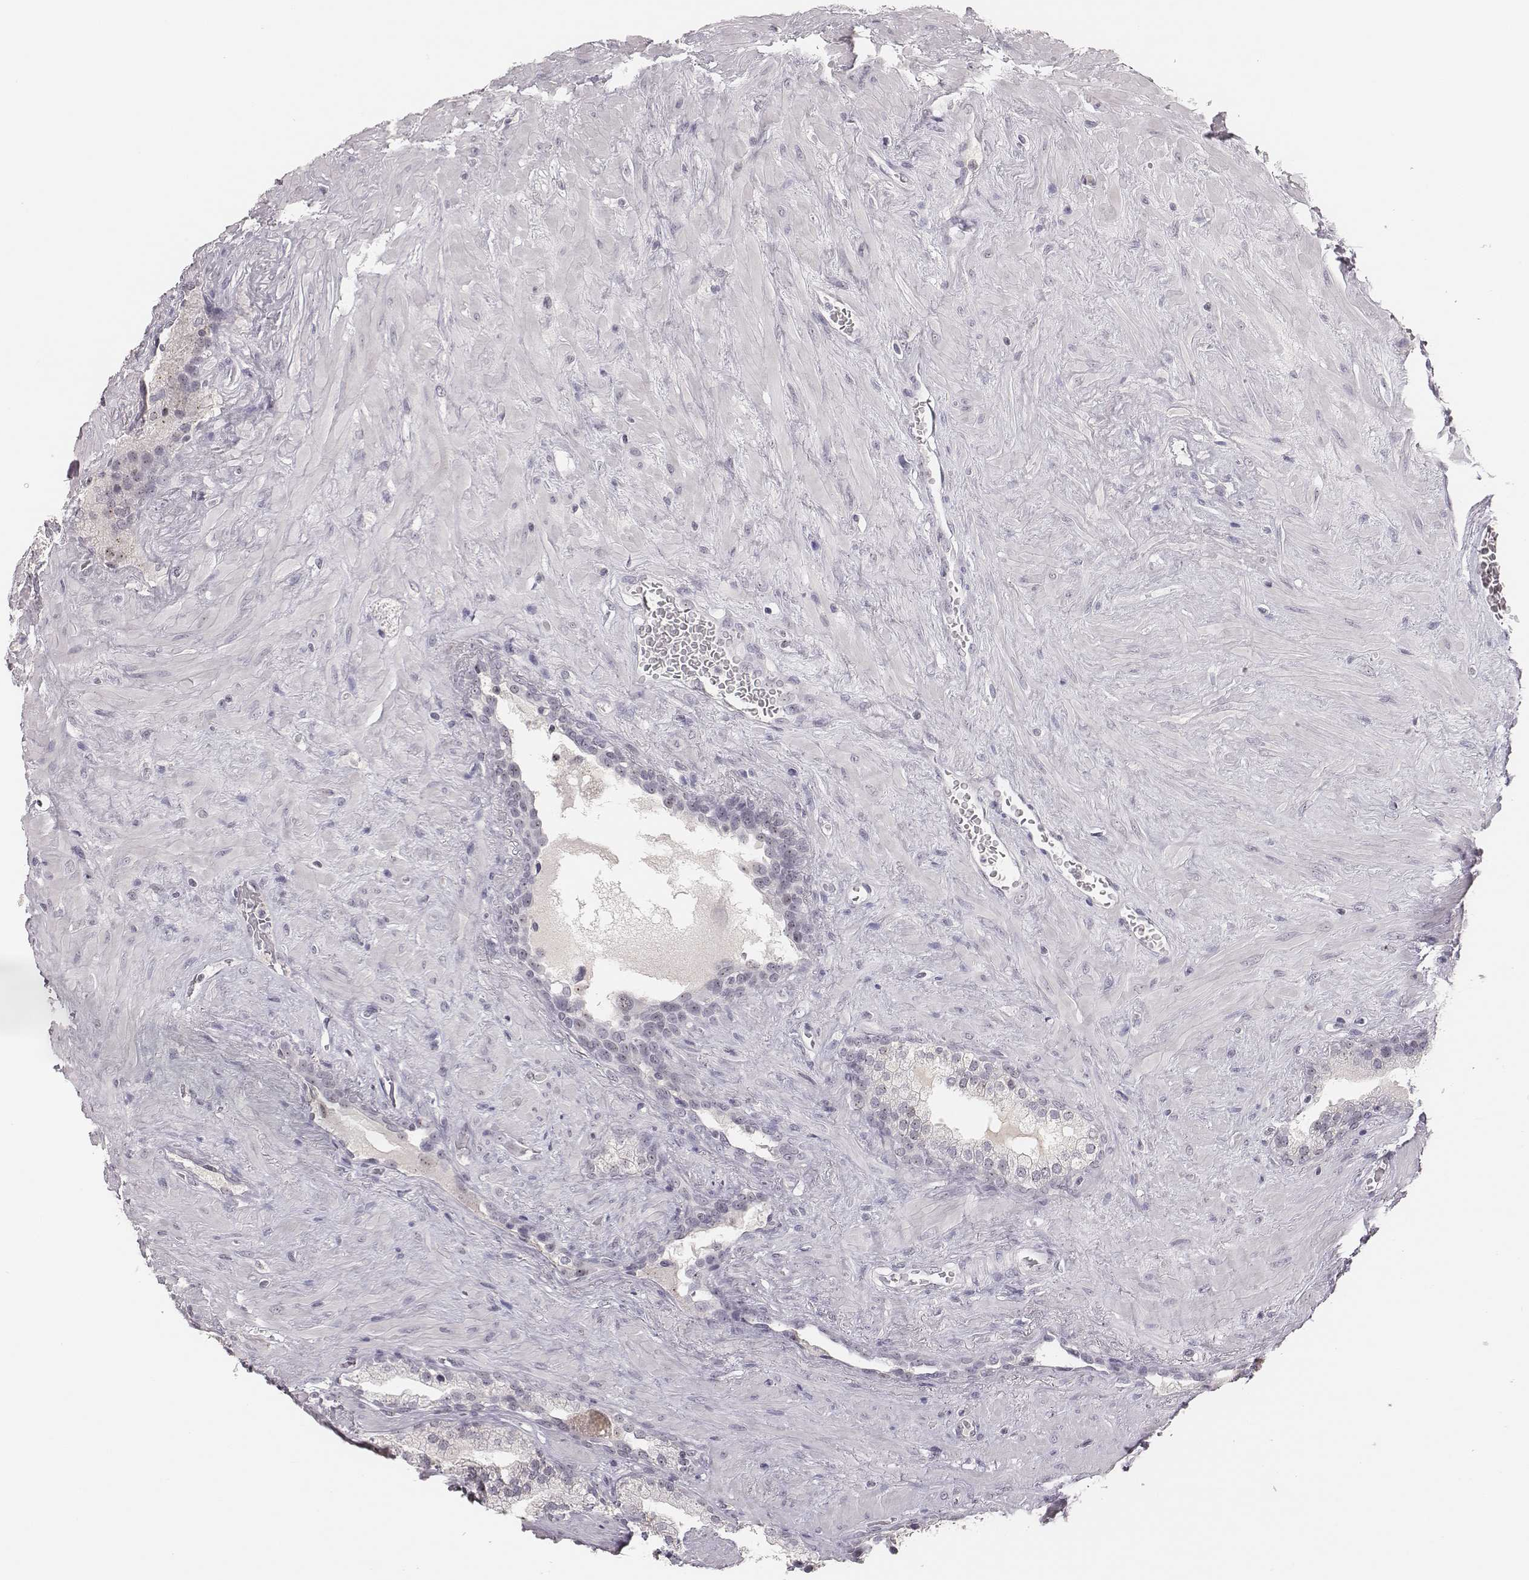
{"staining": {"intensity": "weak", "quantity": "<25%", "location": "nuclear"}, "tissue": "prostate", "cell_type": "Glandular cells", "image_type": "normal", "snomed": [{"axis": "morphology", "description": "Normal tissue, NOS"}, {"axis": "topography", "description": "Prostate"}], "caption": "IHC micrograph of normal human prostate stained for a protein (brown), which demonstrates no expression in glandular cells.", "gene": "NIFK", "patient": {"sex": "male", "age": 63}}